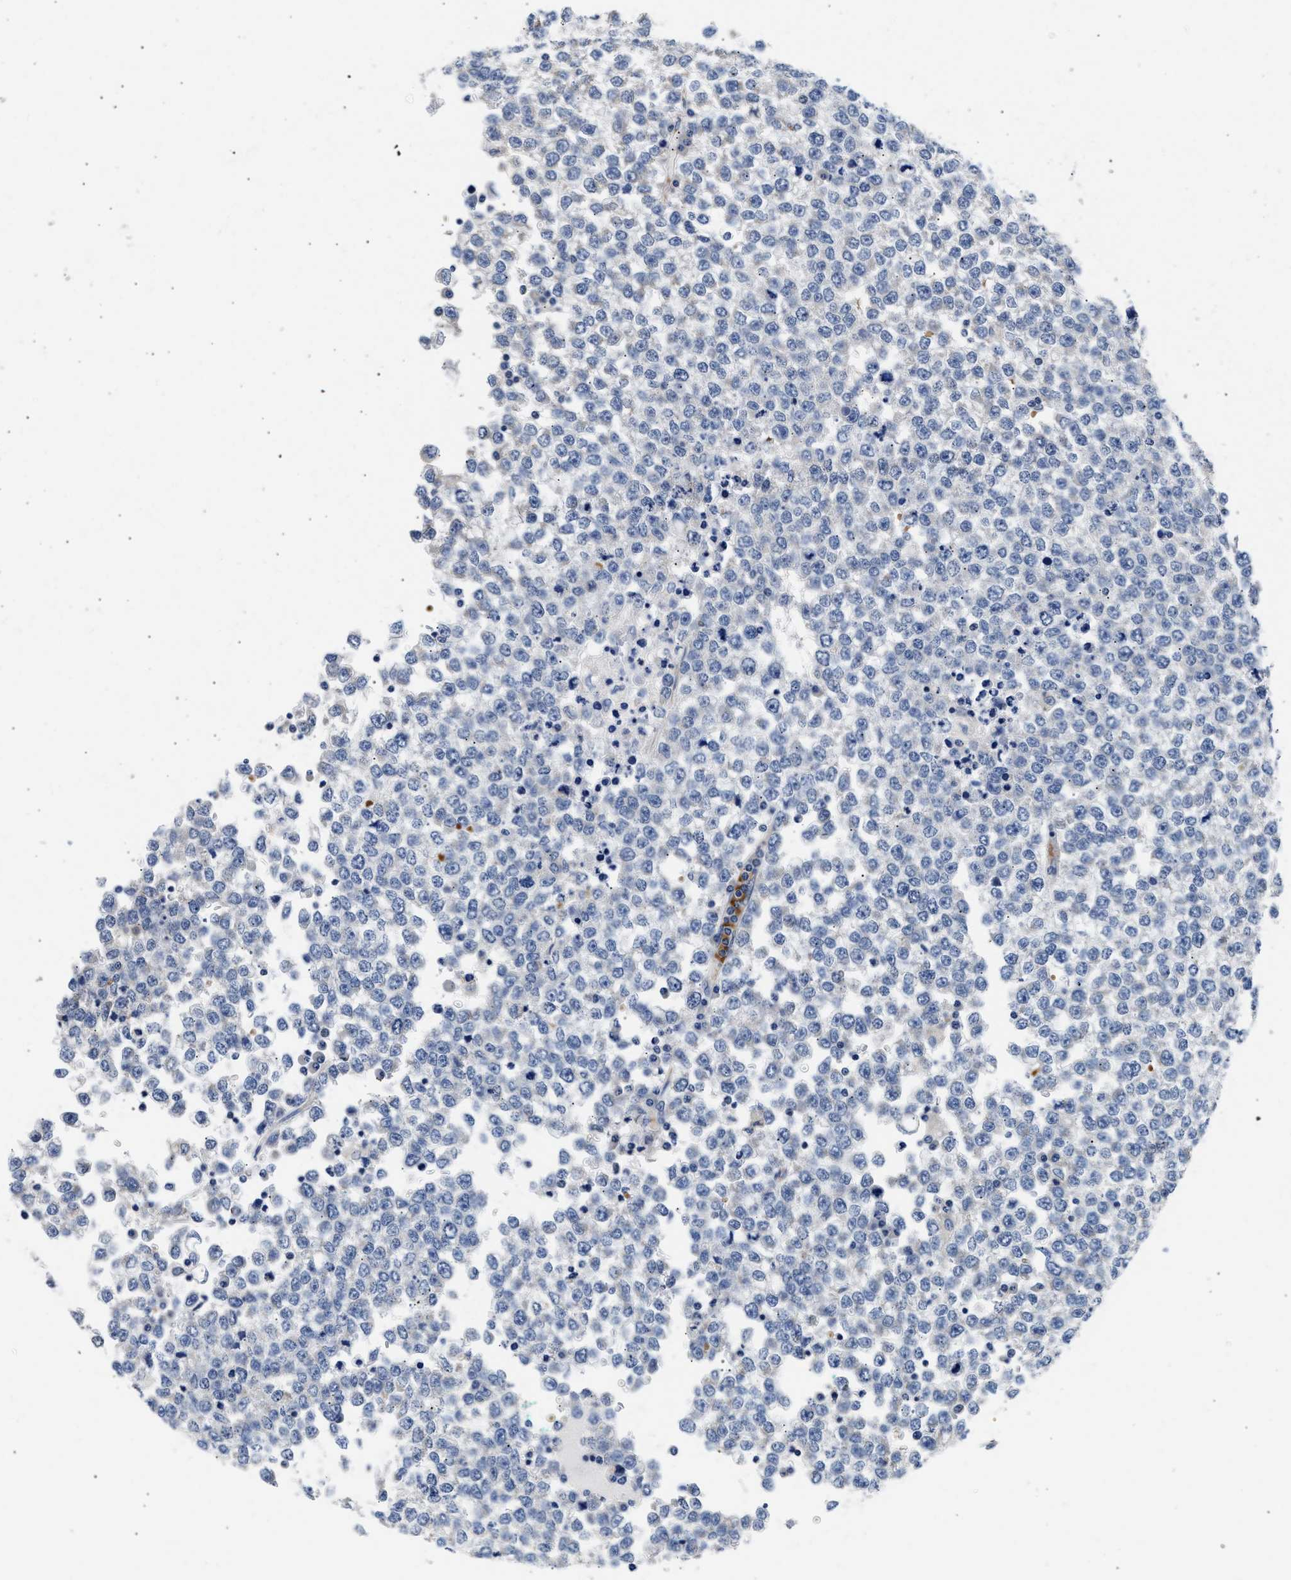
{"staining": {"intensity": "negative", "quantity": "none", "location": "none"}, "tissue": "testis cancer", "cell_type": "Tumor cells", "image_type": "cancer", "snomed": [{"axis": "morphology", "description": "Seminoma, NOS"}, {"axis": "topography", "description": "Testis"}], "caption": "Human testis cancer stained for a protein using immunohistochemistry shows no positivity in tumor cells.", "gene": "RINT1", "patient": {"sex": "male", "age": 65}}